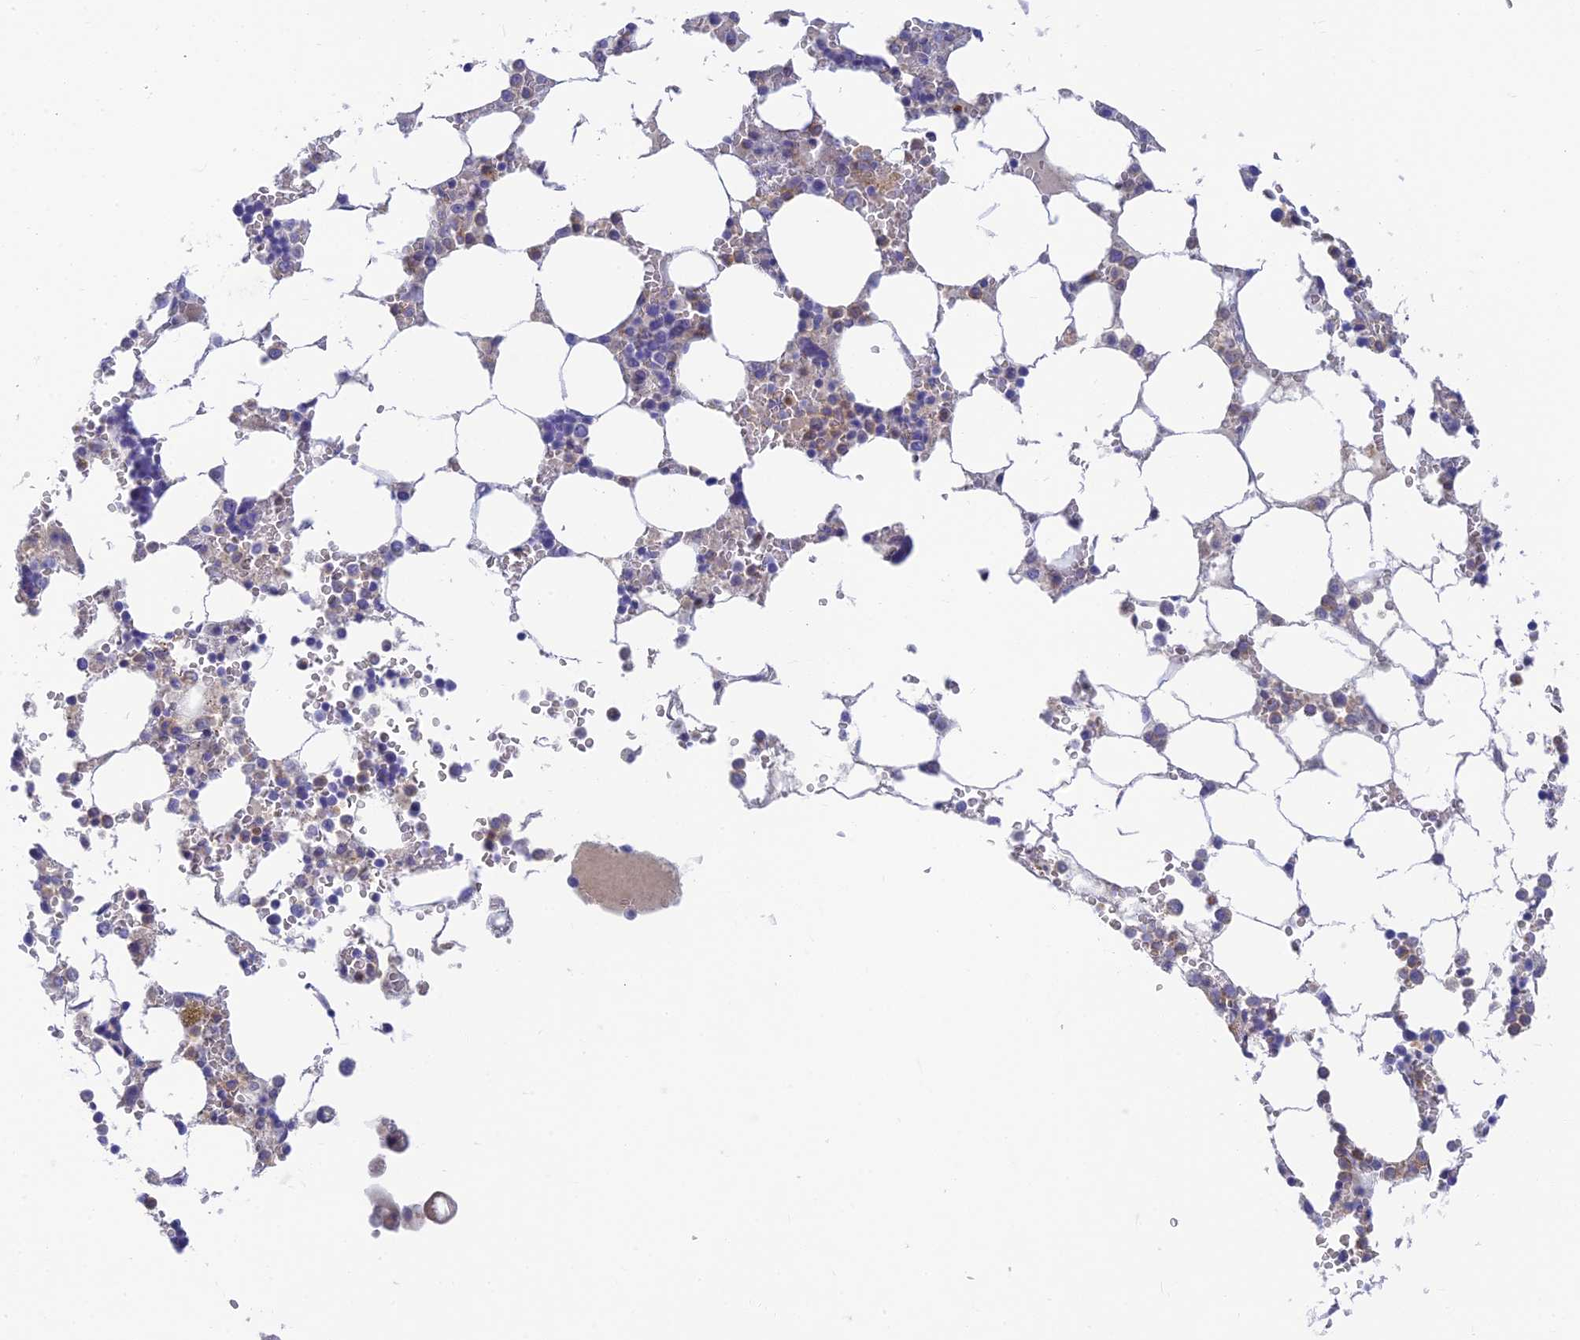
{"staining": {"intensity": "weak", "quantity": "<25%", "location": "cytoplasmic/membranous"}, "tissue": "bone marrow", "cell_type": "Hematopoietic cells", "image_type": "normal", "snomed": [{"axis": "morphology", "description": "Normal tissue, NOS"}, {"axis": "topography", "description": "Bone marrow"}], "caption": "This is an IHC histopathology image of benign human bone marrow. There is no staining in hematopoietic cells.", "gene": "INTS13", "patient": {"sex": "male", "age": 64}}